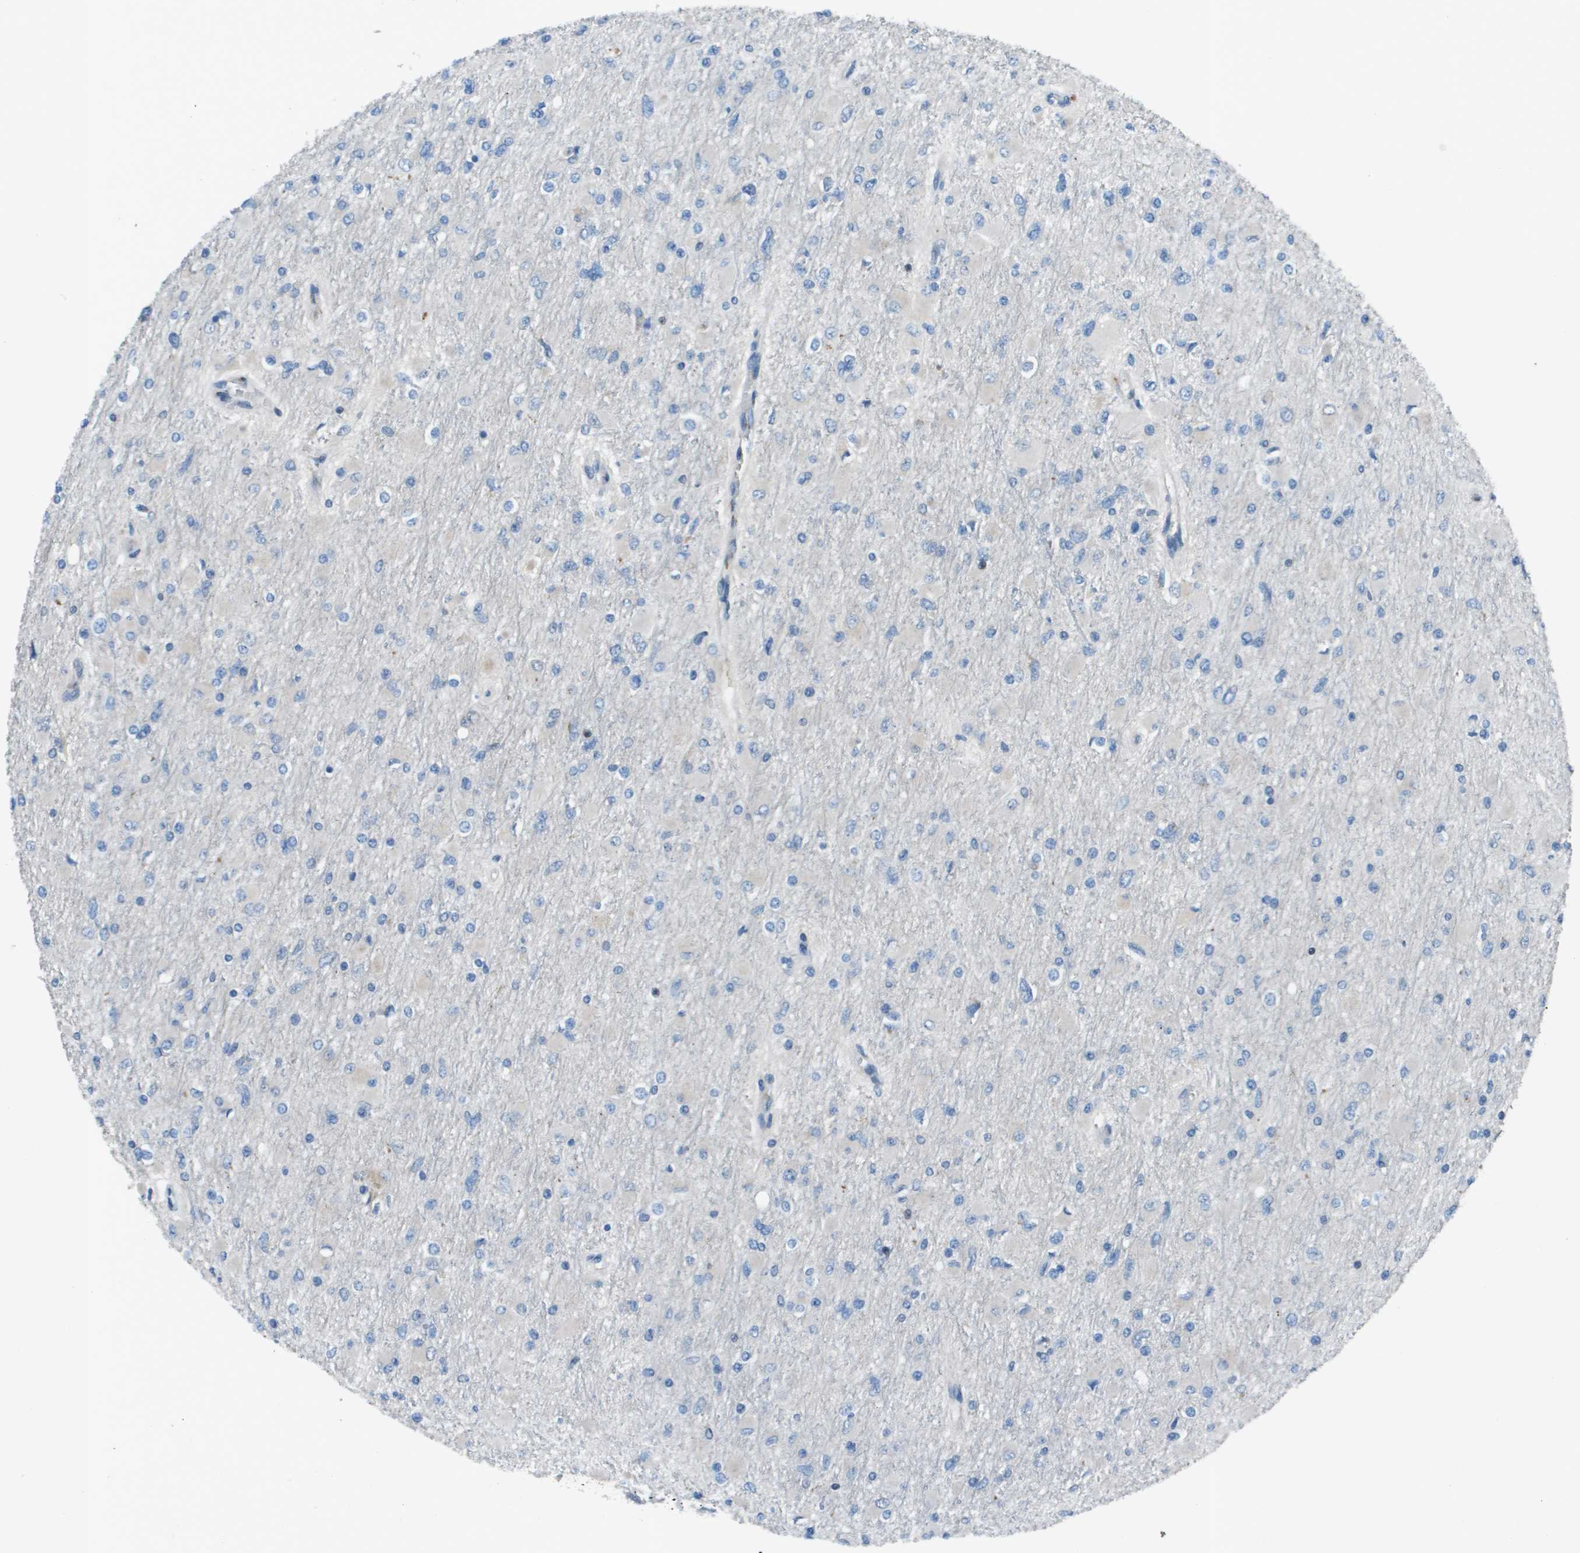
{"staining": {"intensity": "negative", "quantity": "none", "location": "none"}, "tissue": "glioma", "cell_type": "Tumor cells", "image_type": "cancer", "snomed": [{"axis": "morphology", "description": "Glioma, malignant, High grade"}, {"axis": "topography", "description": "Cerebral cortex"}], "caption": "There is no significant positivity in tumor cells of high-grade glioma (malignant). (DAB (3,3'-diaminobenzidine) immunohistochemistry (IHC) with hematoxylin counter stain).", "gene": "CAMK4", "patient": {"sex": "female", "age": 36}}